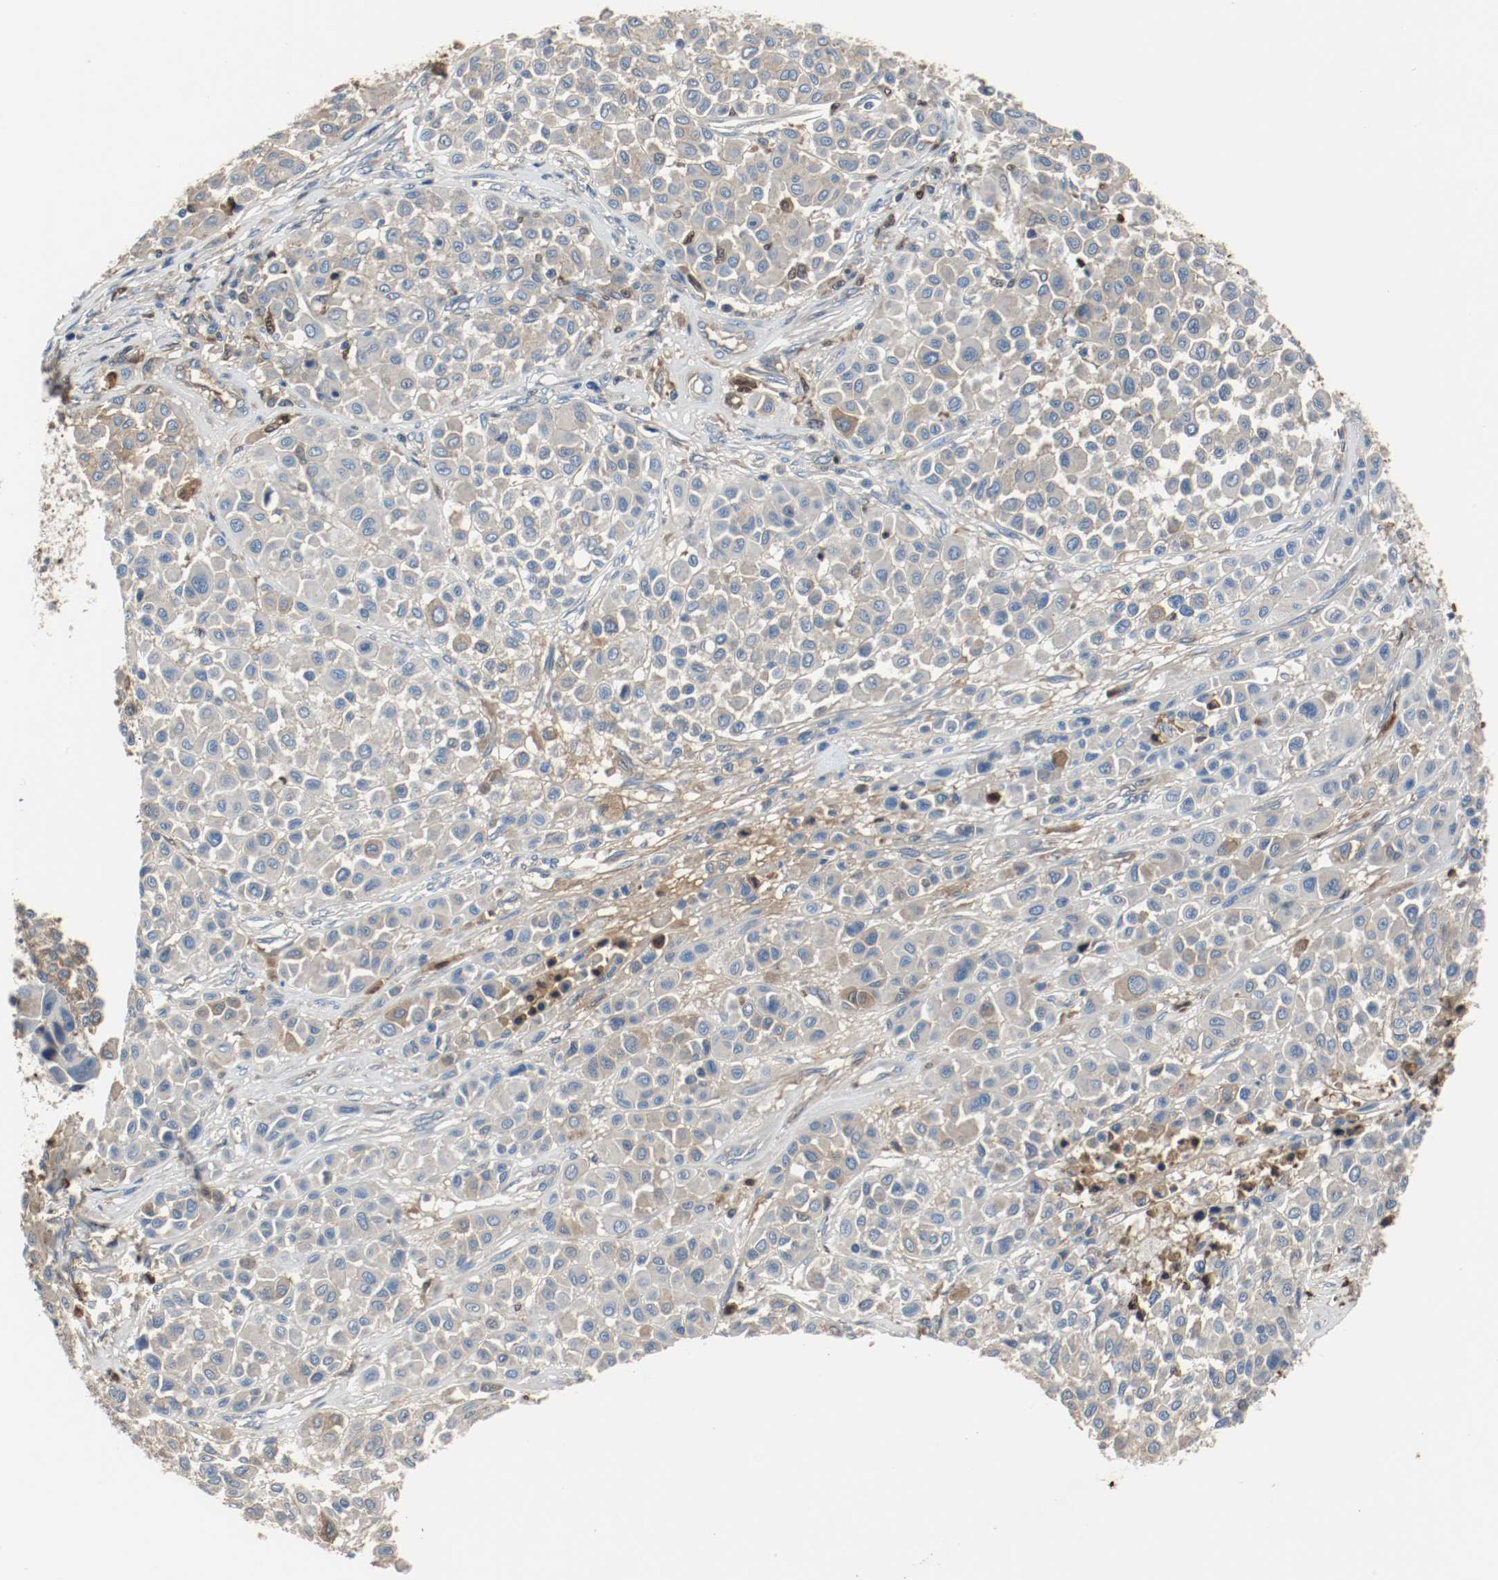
{"staining": {"intensity": "negative", "quantity": "none", "location": "none"}, "tissue": "melanoma", "cell_type": "Tumor cells", "image_type": "cancer", "snomed": [{"axis": "morphology", "description": "Malignant melanoma, Metastatic site"}, {"axis": "topography", "description": "Soft tissue"}], "caption": "Tumor cells show no significant positivity in melanoma. (Stains: DAB immunohistochemistry with hematoxylin counter stain, Microscopy: brightfield microscopy at high magnification).", "gene": "BLK", "patient": {"sex": "male", "age": 41}}